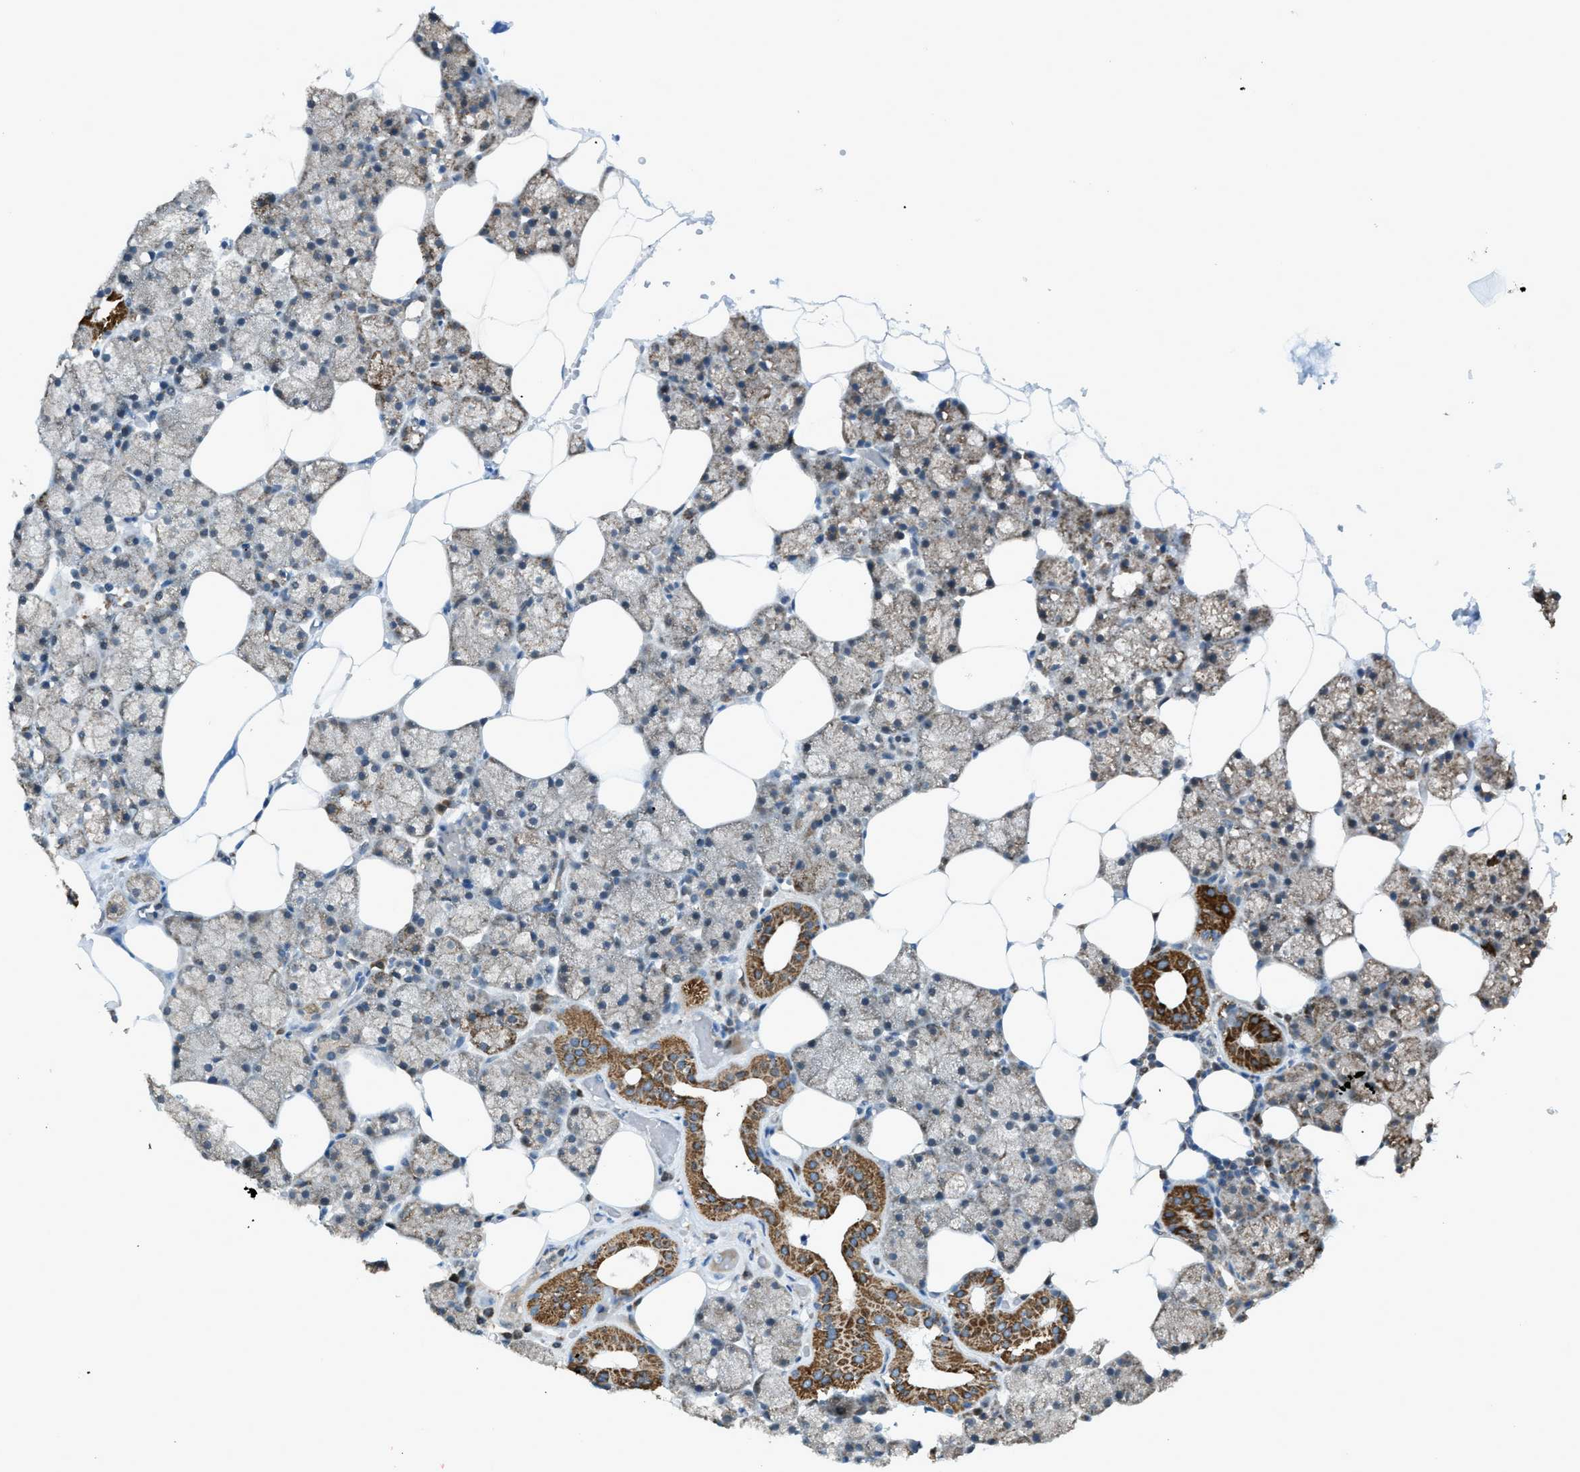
{"staining": {"intensity": "strong", "quantity": "25%-75%", "location": "cytoplasmic/membranous"}, "tissue": "salivary gland", "cell_type": "Glandular cells", "image_type": "normal", "snomed": [{"axis": "morphology", "description": "Normal tissue, NOS"}, {"axis": "topography", "description": "Salivary gland"}], "caption": "Protein staining demonstrates strong cytoplasmic/membranous positivity in approximately 25%-75% of glandular cells in benign salivary gland. The staining was performed using DAB (3,3'-diaminobenzidine) to visualize the protein expression in brown, while the nuclei were stained in blue with hematoxylin (Magnification: 20x).", "gene": "SRM", "patient": {"sex": "male", "age": 62}}